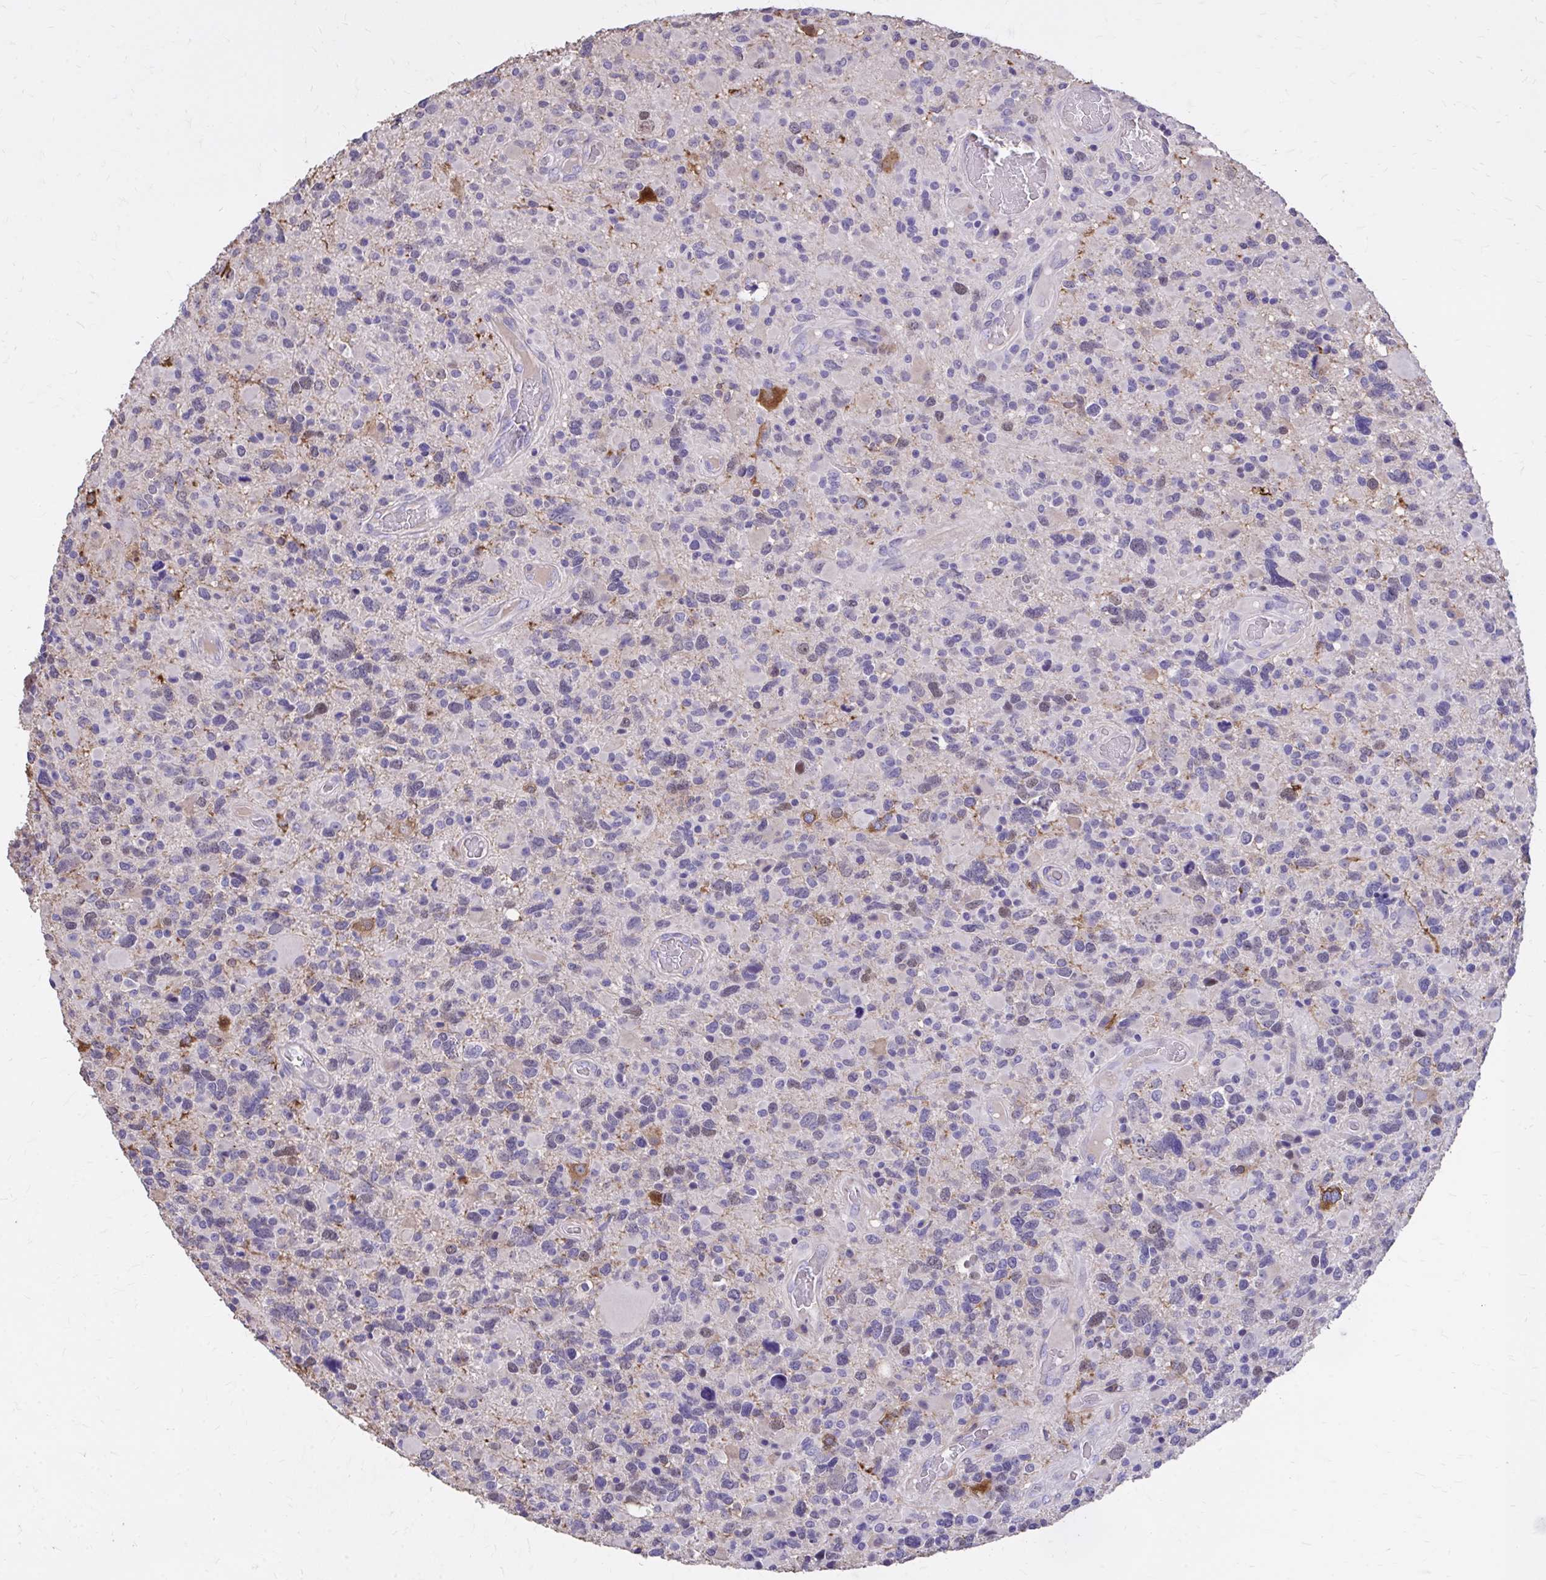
{"staining": {"intensity": "moderate", "quantity": "<25%", "location": "cytoplasmic/membranous"}, "tissue": "glioma", "cell_type": "Tumor cells", "image_type": "cancer", "snomed": [{"axis": "morphology", "description": "Glioma, malignant, High grade"}, {"axis": "topography", "description": "Brain"}], "caption": "Immunohistochemistry (IHC) photomicrograph of neoplastic tissue: malignant glioma (high-grade) stained using immunohistochemistry (IHC) exhibits low levels of moderate protein expression localized specifically in the cytoplasmic/membranous of tumor cells, appearing as a cytoplasmic/membranous brown color.", "gene": "EPB41L1", "patient": {"sex": "female", "age": 40}}